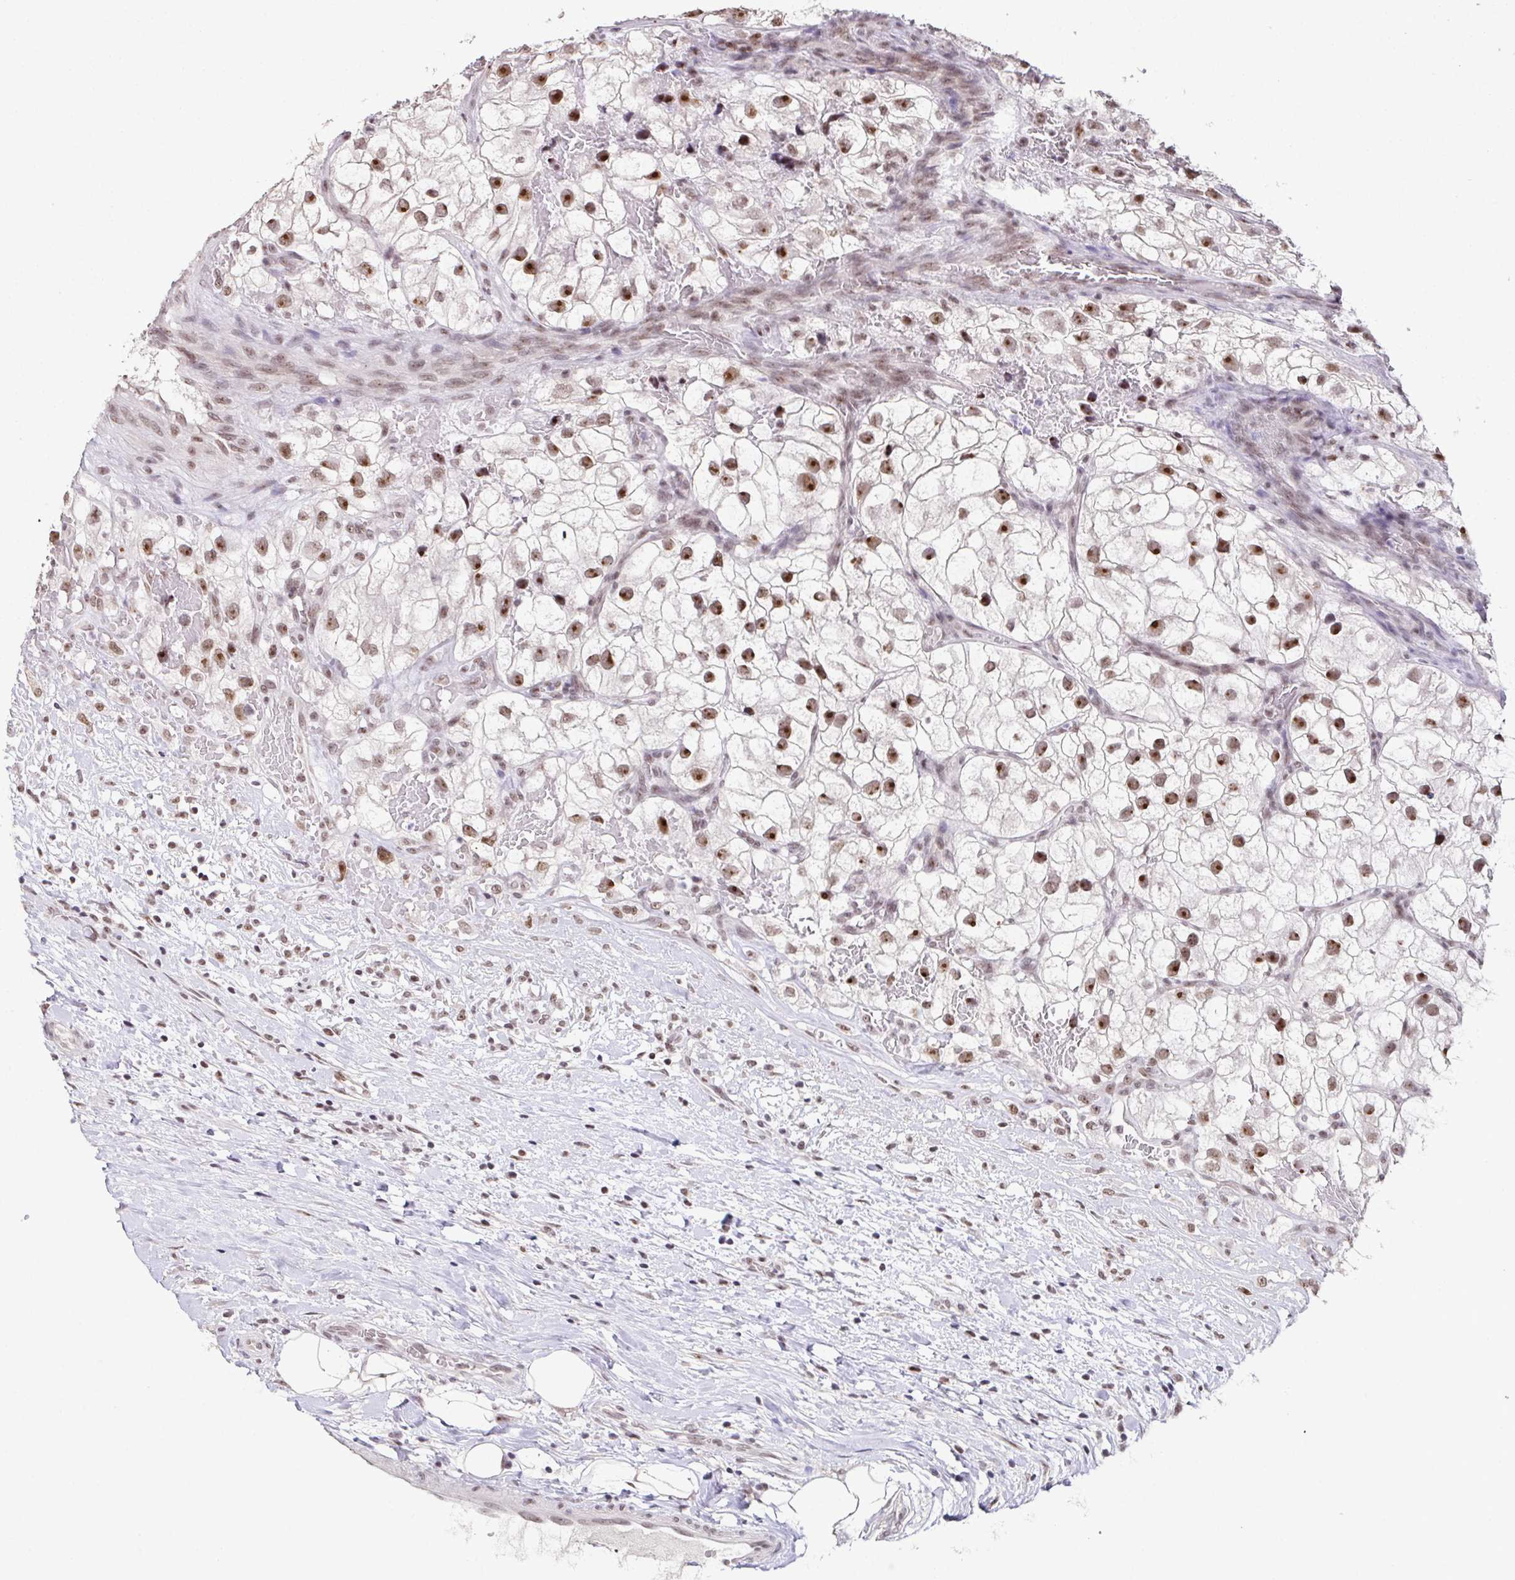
{"staining": {"intensity": "moderate", "quantity": ">75%", "location": "nuclear"}, "tissue": "renal cancer", "cell_type": "Tumor cells", "image_type": "cancer", "snomed": [{"axis": "morphology", "description": "Adenocarcinoma, NOS"}, {"axis": "topography", "description": "Kidney"}], "caption": "This histopathology image exhibits immunohistochemistry (IHC) staining of adenocarcinoma (renal), with medium moderate nuclear staining in approximately >75% of tumor cells.", "gene": "ZNF800", "patient": {"sex": "male", "age": 59}}